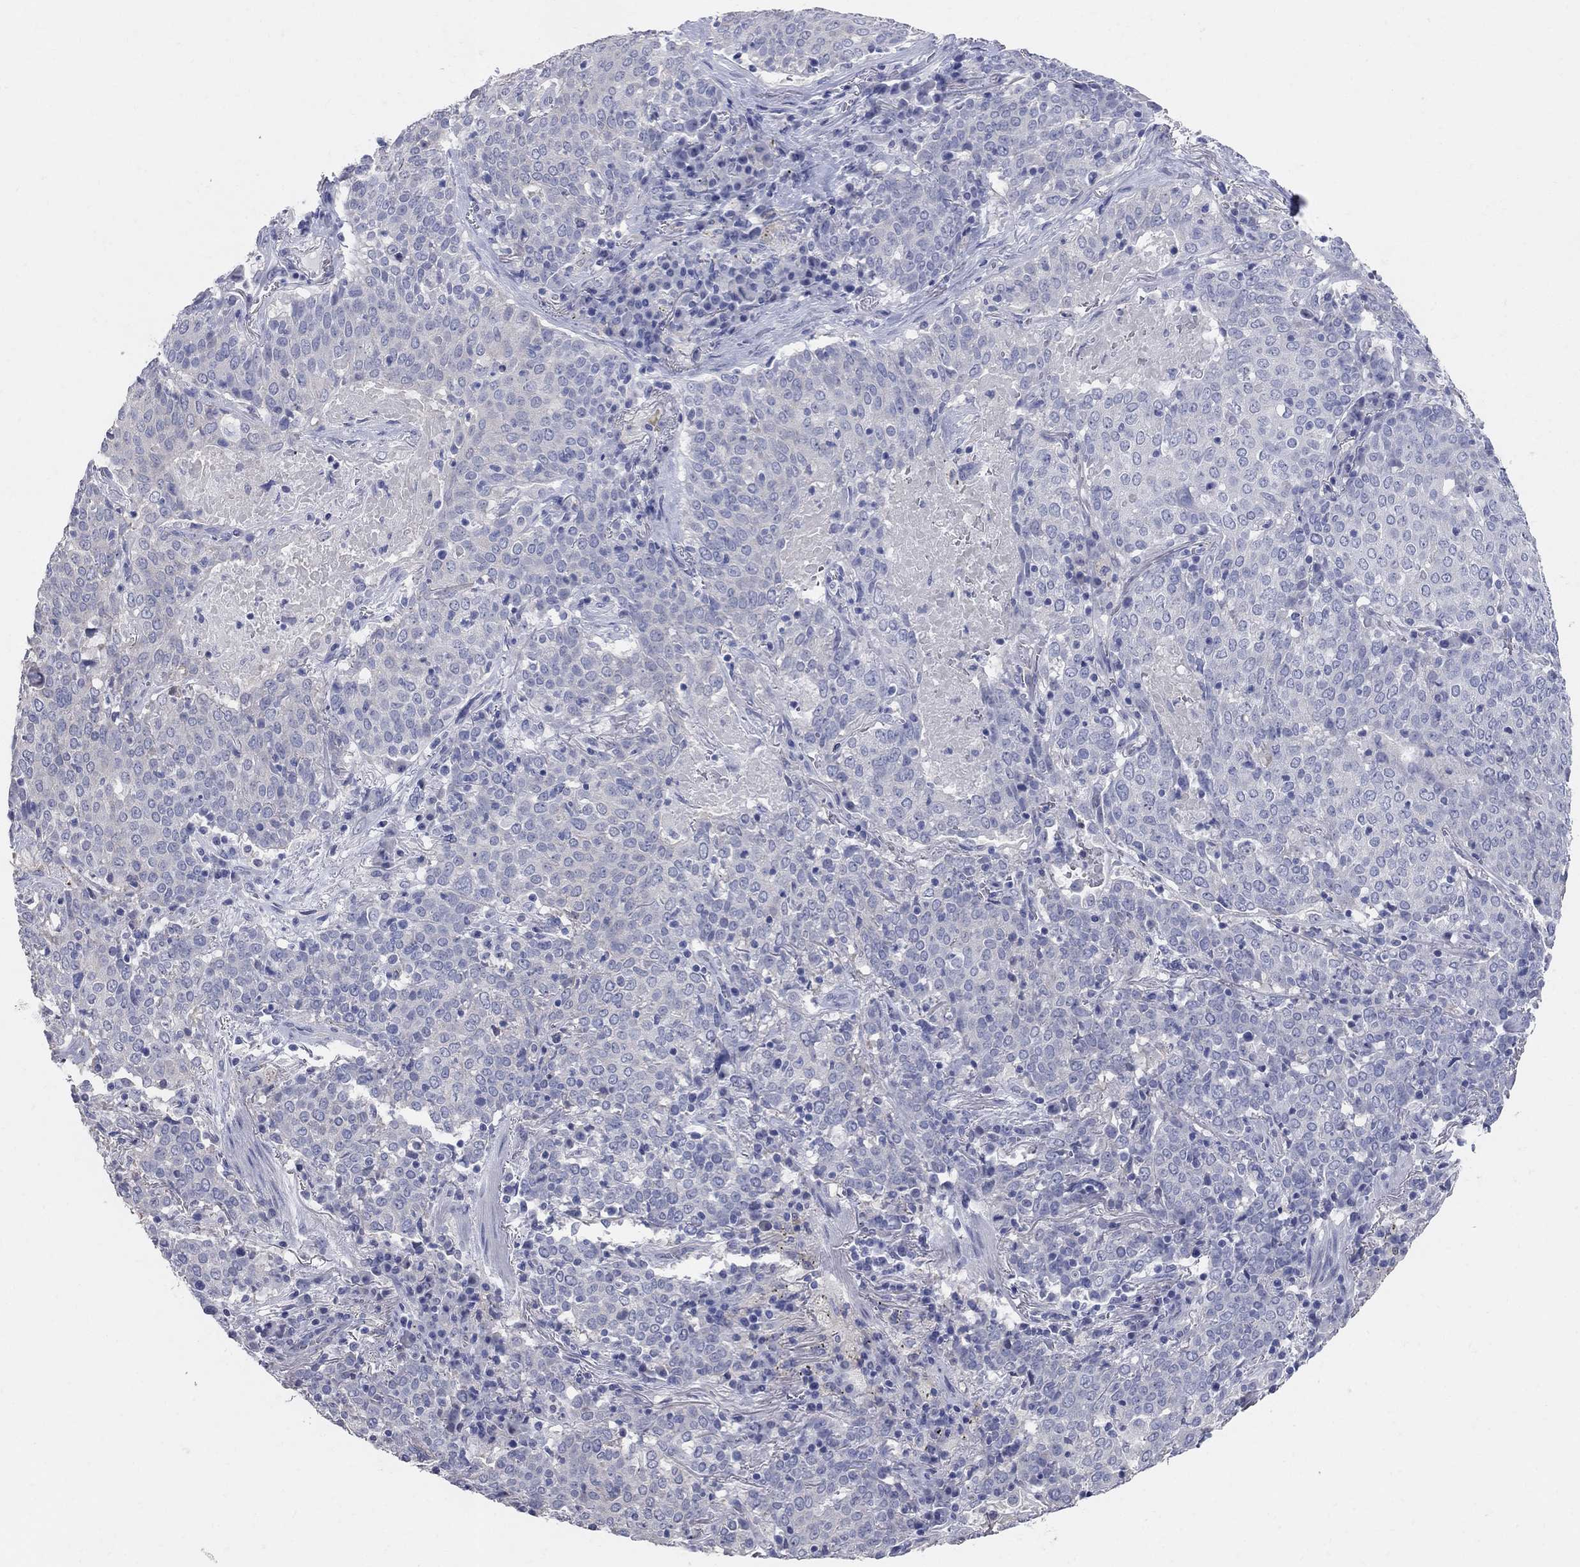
{"staining": {"intensity": "negative", "quantity": "none", "location": "none"}, "tissue": "lung cancer", "cell_type": "Tumor cells", "image_type": "cancer", "snomed": [{"axis": "morphology", "description": "Squamous cell carcinoma, NOS"}, {"axis": "topography", "description": "Lung"}], "caption": "DAB (3,3'-diaminobenzidine) immunohistochemical staining of human lung cancer exhibits no significant positivity in tumor cells.", "gene": "AOX1", "patient": {"sex": "male", "age": 82}}